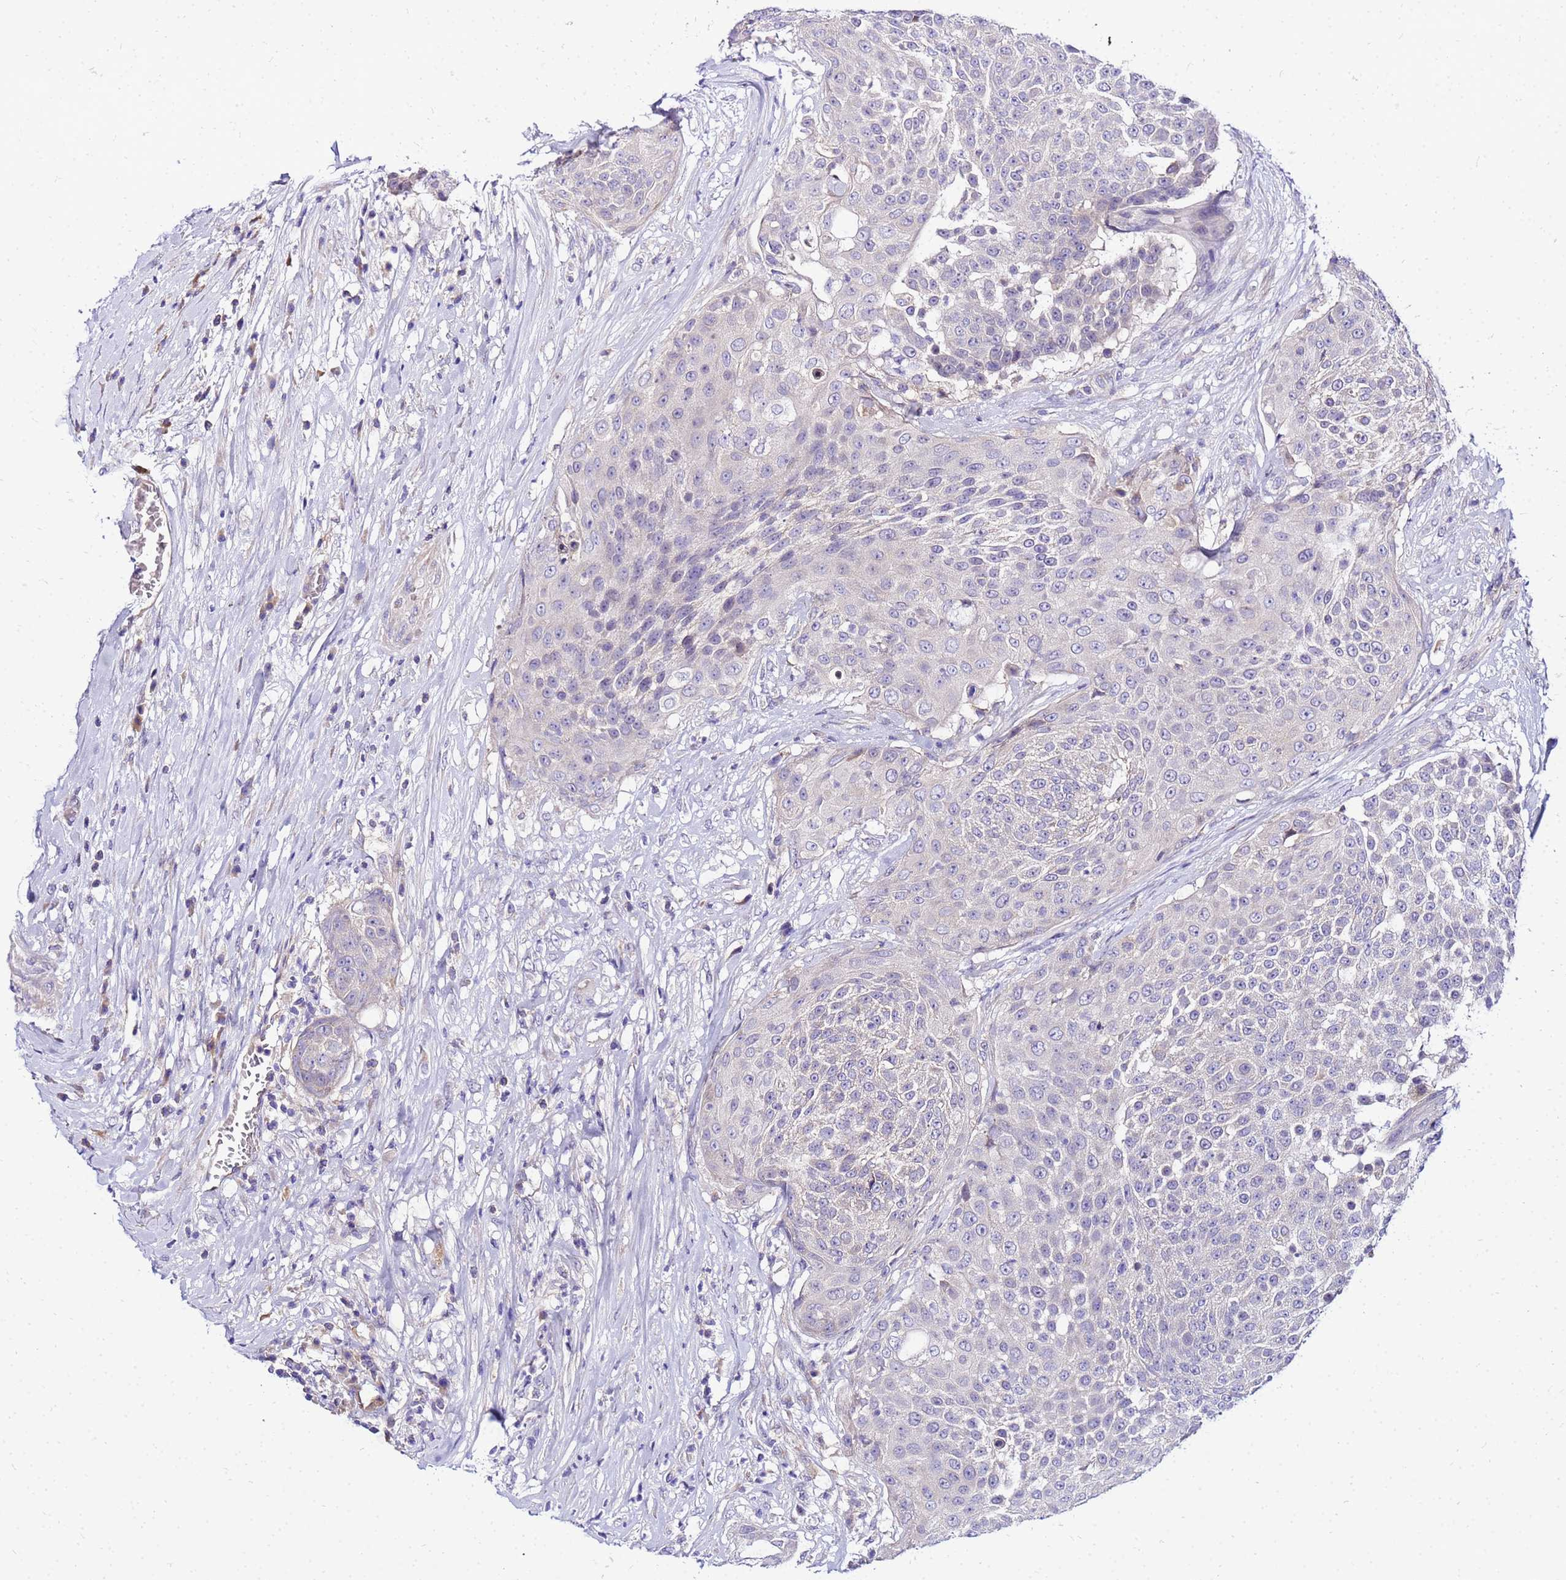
{"staining": {"intensity": "negative", "quantity": "none", "location": "none"}, "tissue": "urothelial cancer", "cell_type": "Tumor cells", "image_type": "cancer", "snomed": [{"axis": "morphology", "description": "Urothelial carcinoma, High grade"}, {"axis": "topography", "description": "Urinary bladder"}], "caption": "A high-resolution micrograph shows immunohistochemistry staining of urothelial carcinoma (high-grade), which exhibits no significant expression in tumor cells. (Brightfield microscopy of DAB (3,3'-diaminobenzidine) immunohistochemistry (IHC) at high magnification).", "gene": "HERC5", "patient": {"sex": "female", "age": 63}}